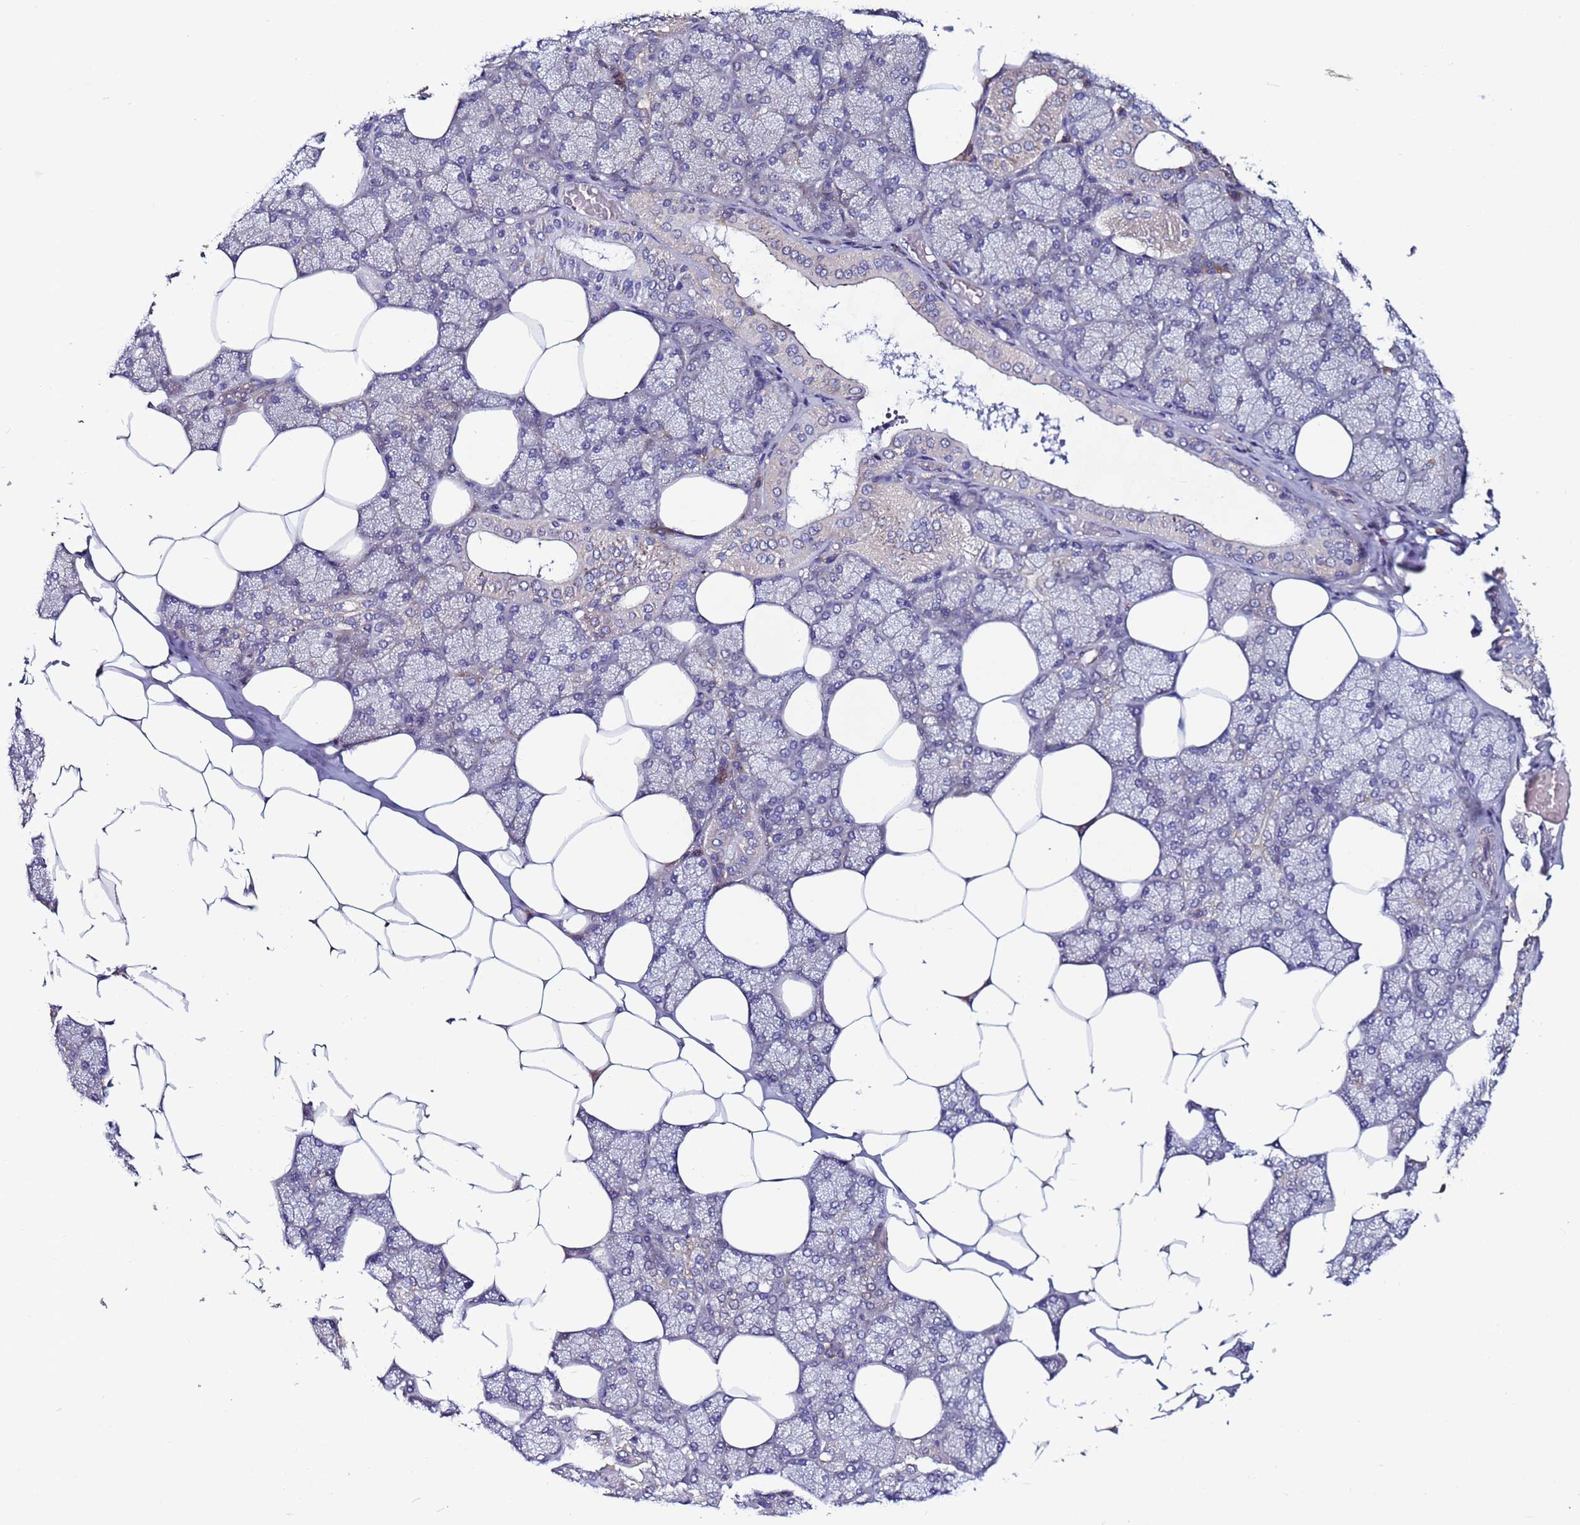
{"staining": {"intensity": "weak", "quantity": "<25%", "location": "cytoplasmic/membranous"}, "tissue": "salivary gland", "cell_type": "Glandular cells", "image_type": "normal", "snomed": [{"axis": "morphology", "description": "Normal tissue, NOS"}, {"axis": "topography", "description": "Salivary gland"}], "caption": "Immunohistochemistry image of normal salivary gland: salivary gland stained with DAB (3,3'-diaminobenzidine) reveals no significant protein positivity in glandular cells.", "gene": "GAREM1", "patient": {"sex": "male", "age": 62}}